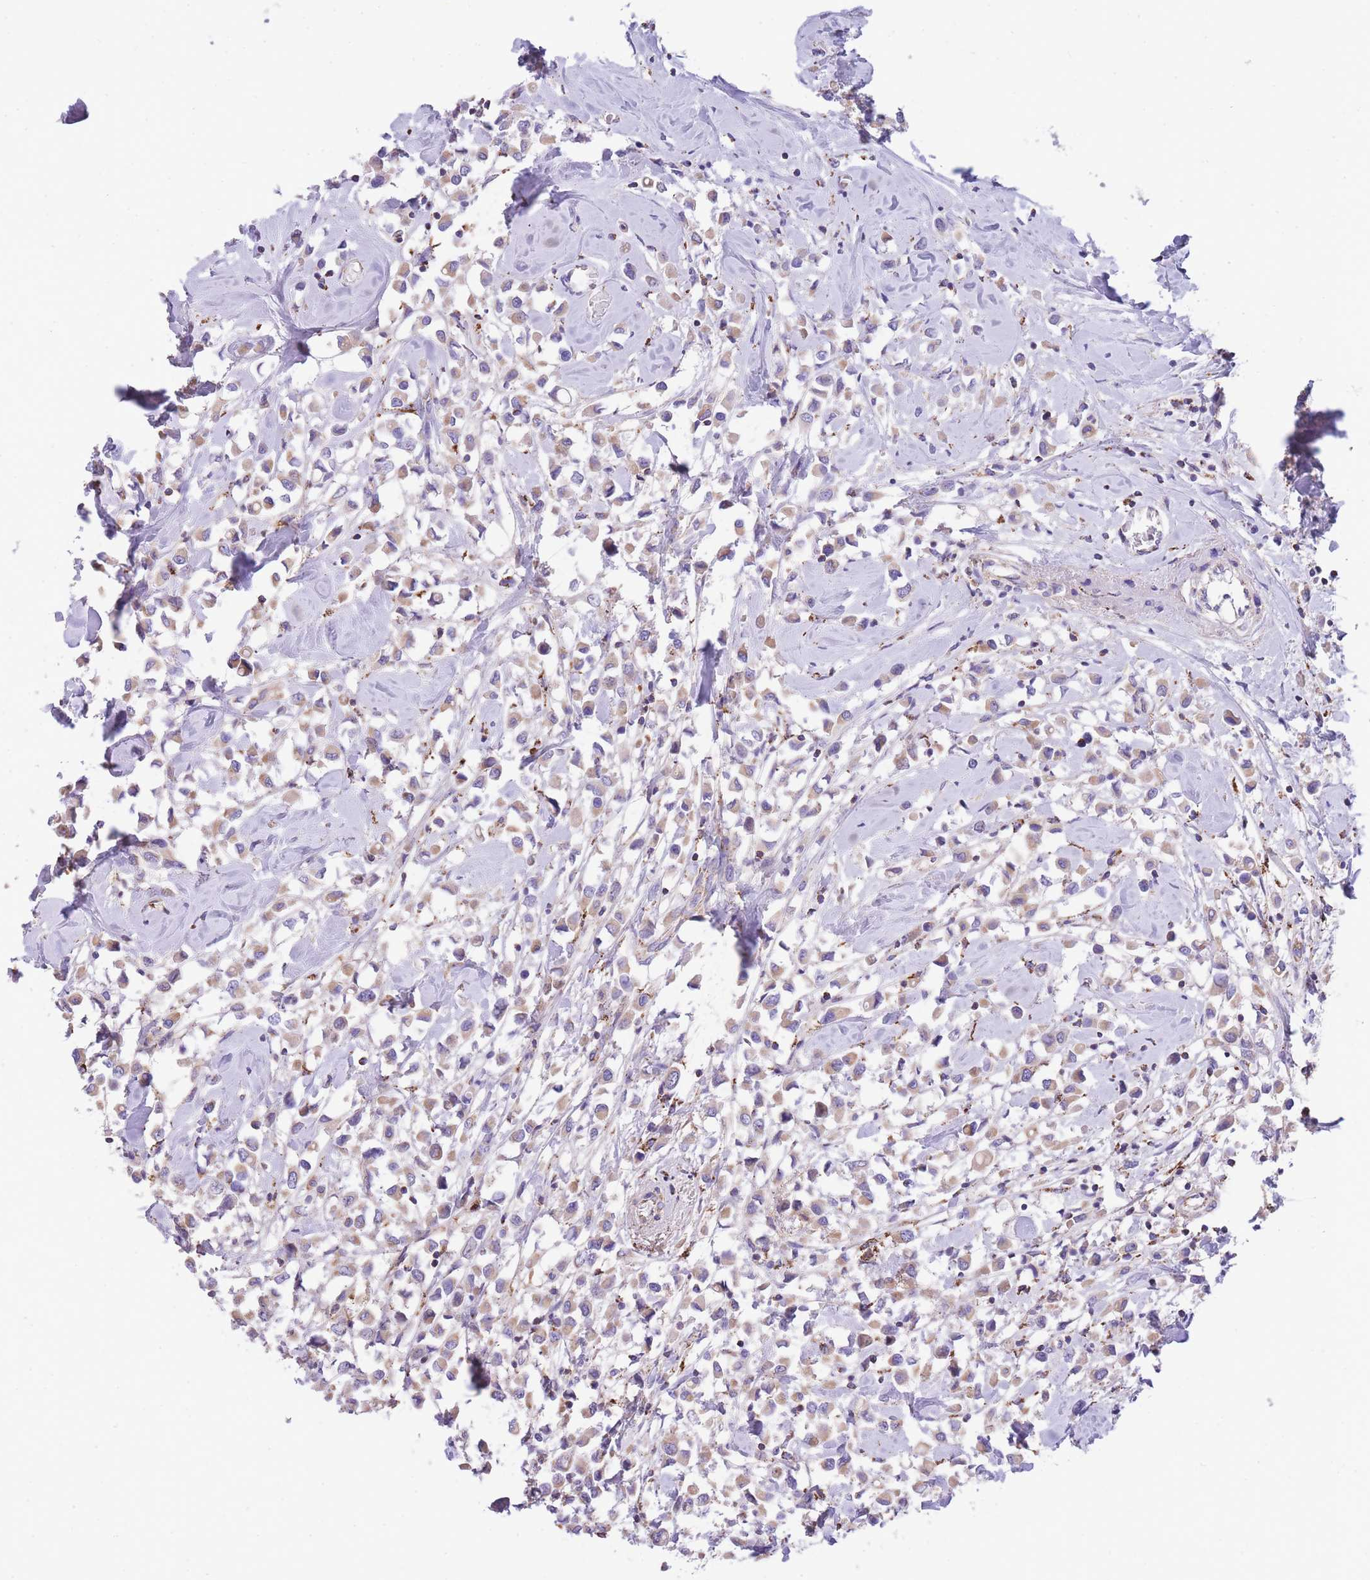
{"staining": {"intensity": "weak", "quantity": ">75%", "location": "cytoplasmic/membranous"}, "tissue": "breast cancer", "cell_type": "Tumor cells", "image_type": "cancer", "snomed": [{"axis": "morphology", "description": "Duct carcinoma"}, {"axis": "topography", "description": "Breast"}], "caption": "Invasive ductal carcinoma (breast) was stained to show a protein in brown. There is low levels of weak cytoplasmic/membranous staining in approximately >75% of tumor cells. The protein of interest is shown in brown color, while the nuclei are stained blue.", "gene": "ST3GAL3", "patient": {"sex": "female", "age": 61}}